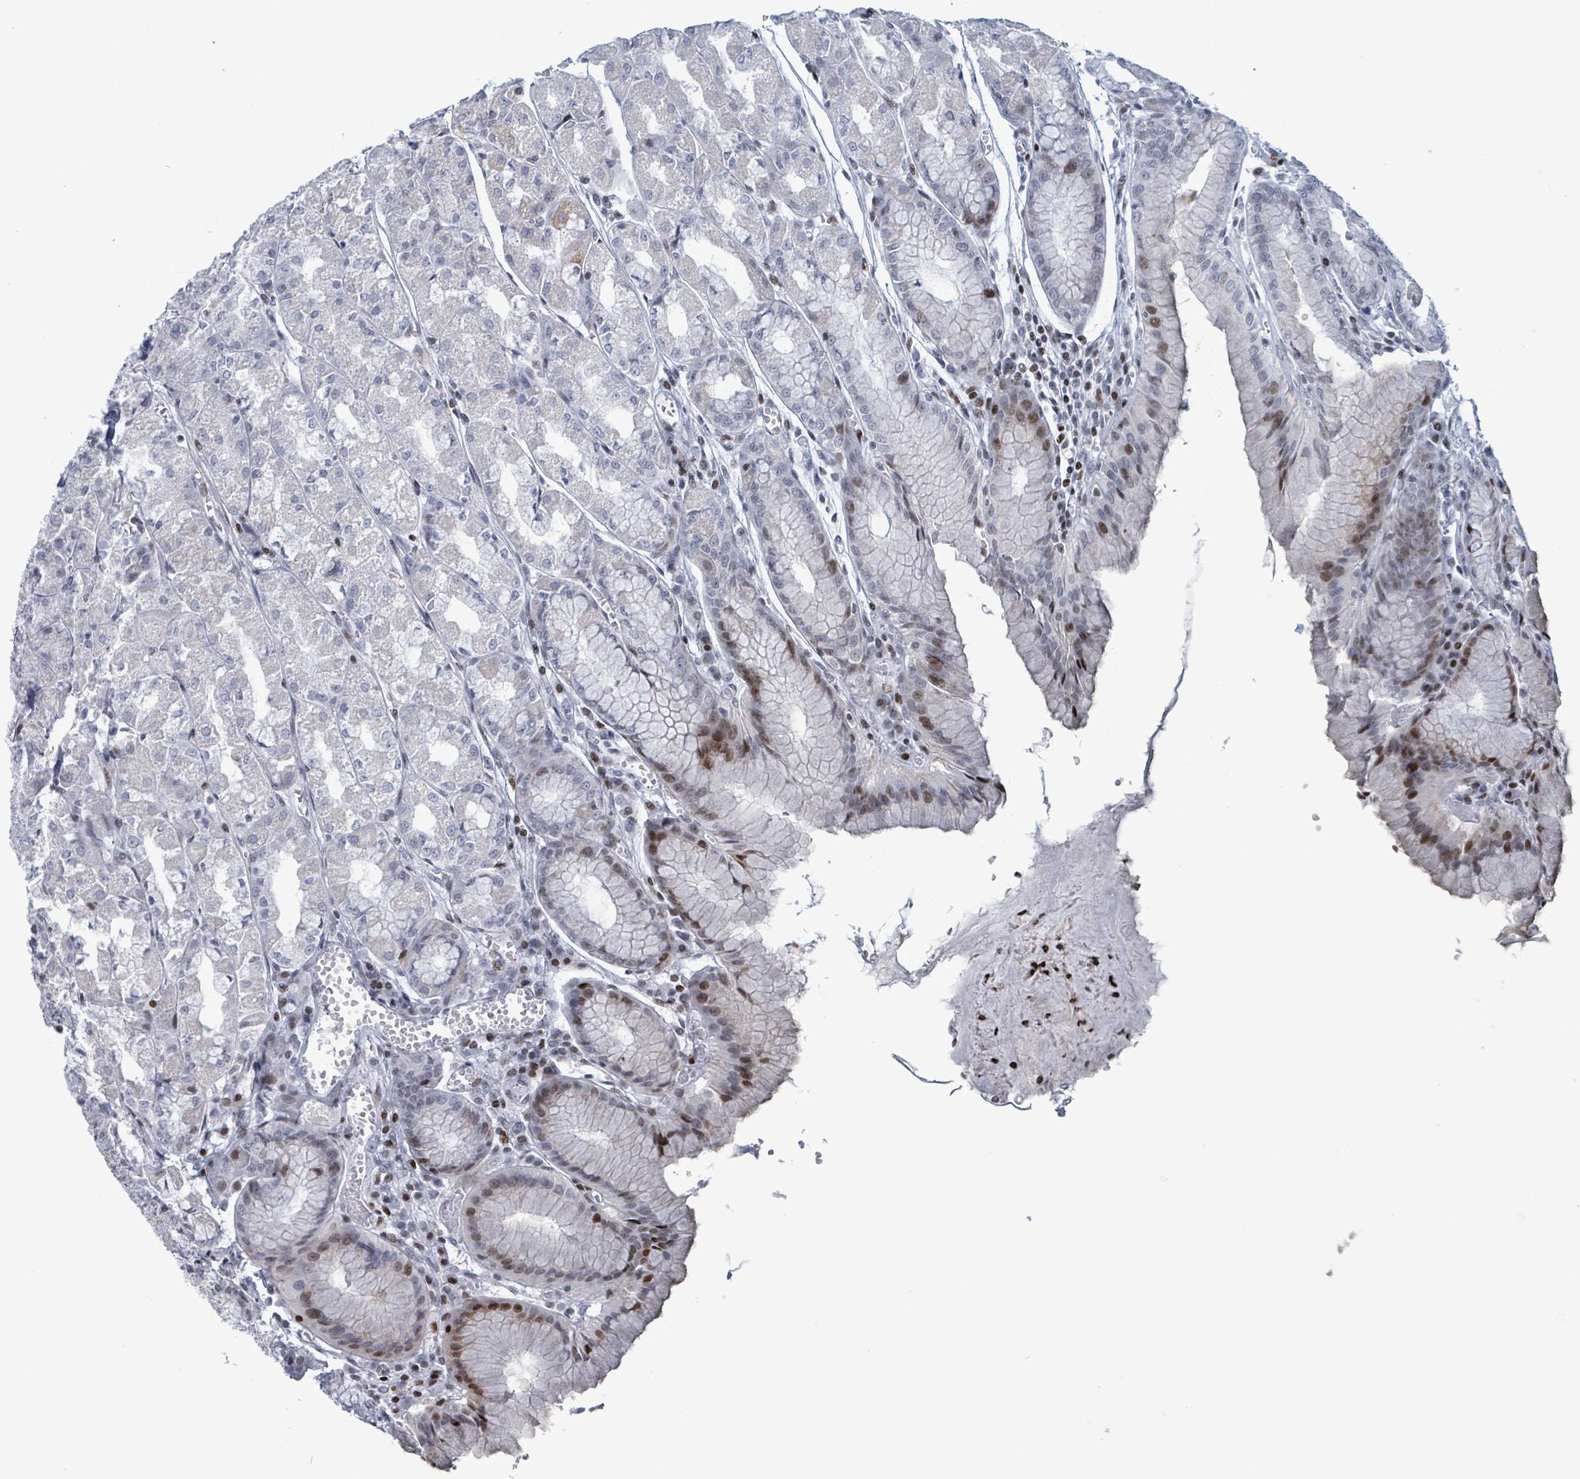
{"staining": {"intensity": "moderate", "quantity": "<25%", "location": "nuclear"}, "tissue": "stomach", "cell_type": "Glandular cells", "image_type": "normal", "snomed": [{"axis": "morphology", "description": "Normal tissue, NOS"}, {"axis": "topography", "description": "Stomach"}], "caption": "There is low levels of moderate nuclear staining in glandular cells of normal stomach, as demonstrated by immunohistochemical staining (brown color).", "gene": "FNDC4", "patient": {"sex": "male", "age": 55}}